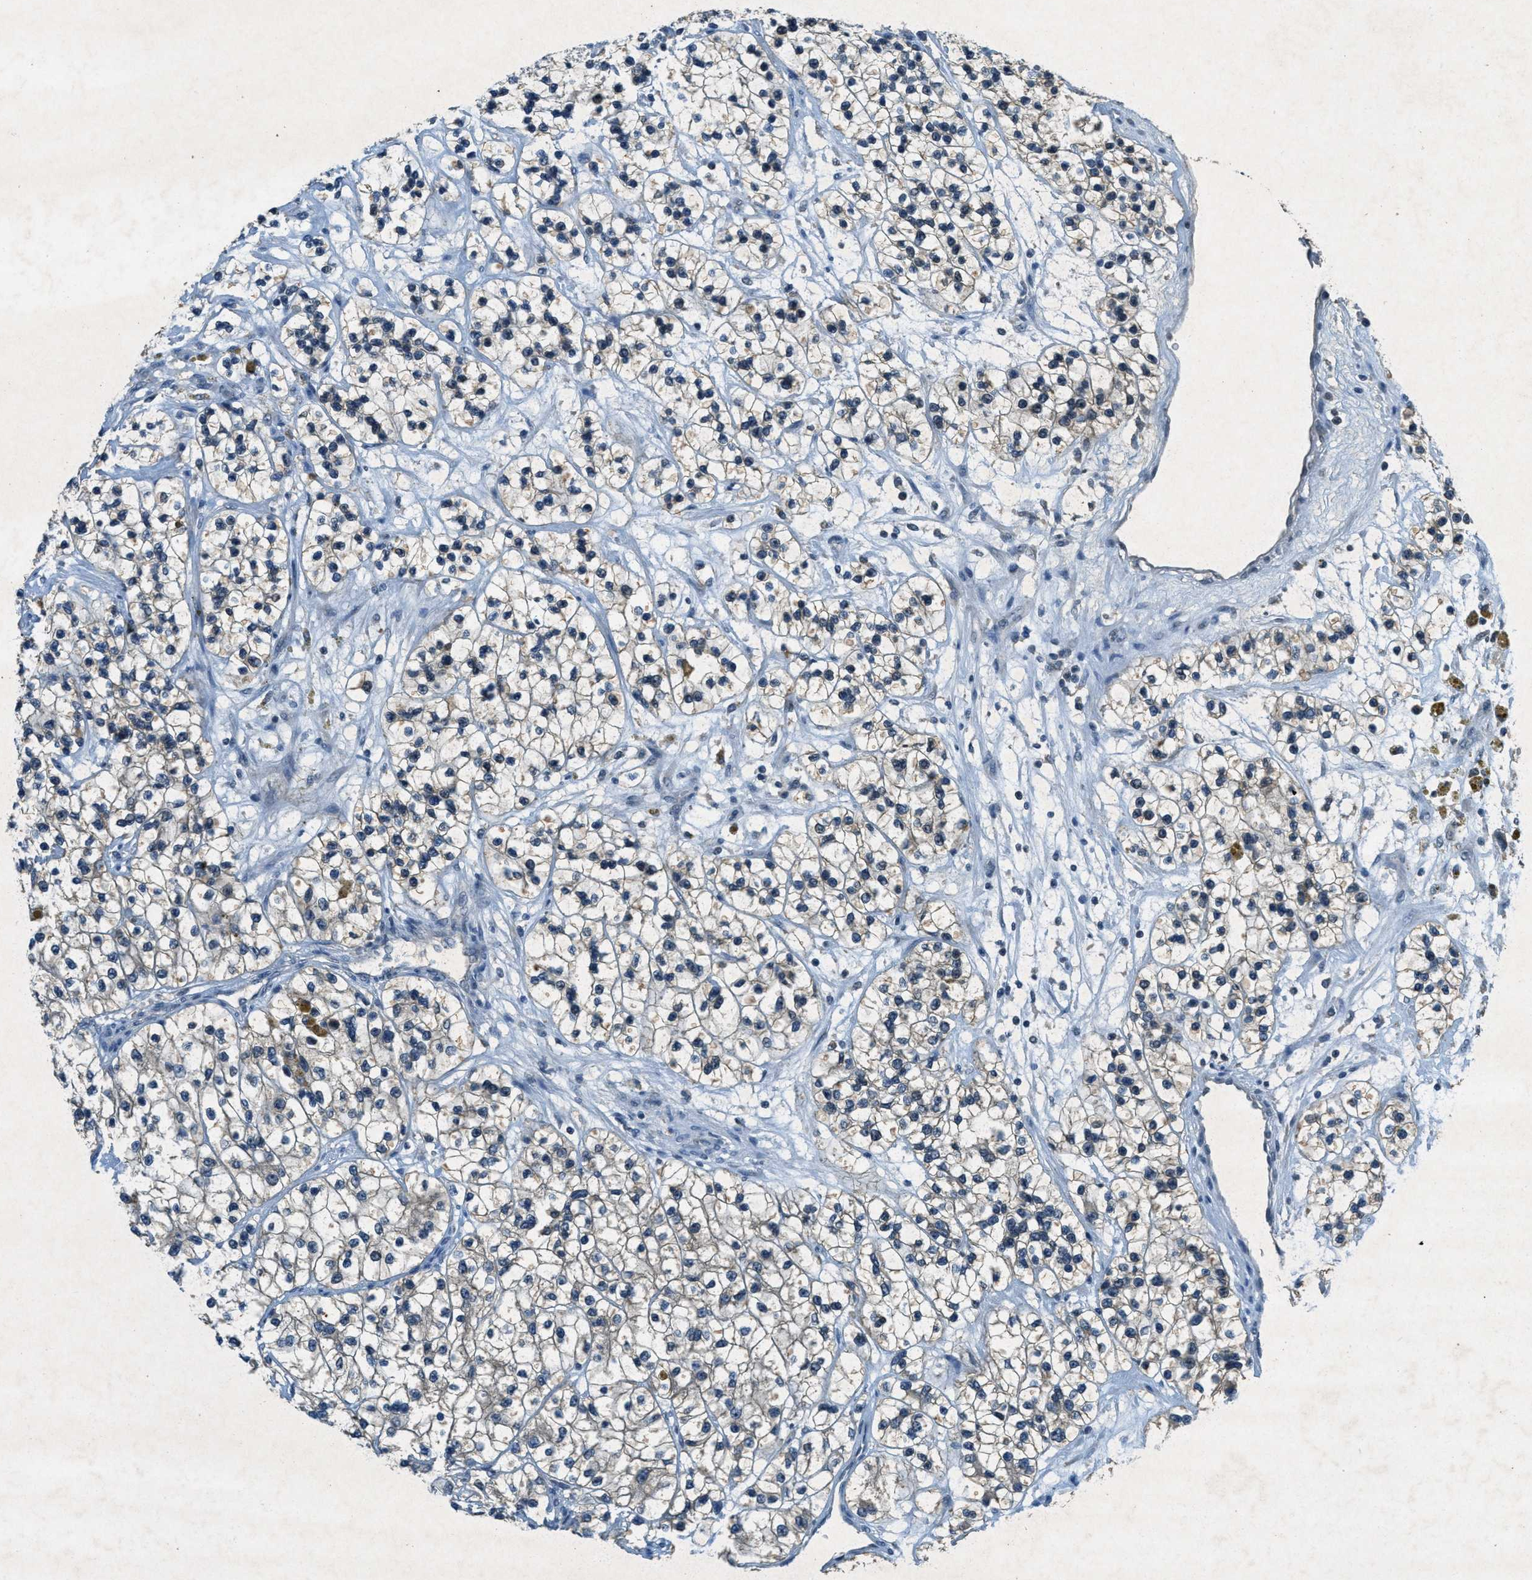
{"staining": {"intensity": "negative", "quantity": "none", "location": "none"}, "tissue": "renal cancer", "cell_type": "Tumor cells", "image_type": "cancer", "snomed": [{"axis": "morphology", "description": "Adenocarcinoma, NOS"}, {"axis": "topography", "description": "Kidney"}], "caption": "High power microscopy micrograph of an immunohistochemistry image of adenocarcinoma (renal), revealing no significant expression in tumor cells. The staining was performed using DAB (3,3'-diaminobenzidine) to visualize the protein expression in brown, while the nuclei were stained in blue with hematoxylin (Magnification: 20x).", "gene": "TCF20", "patient": {"sex": "female", "age": 57}}